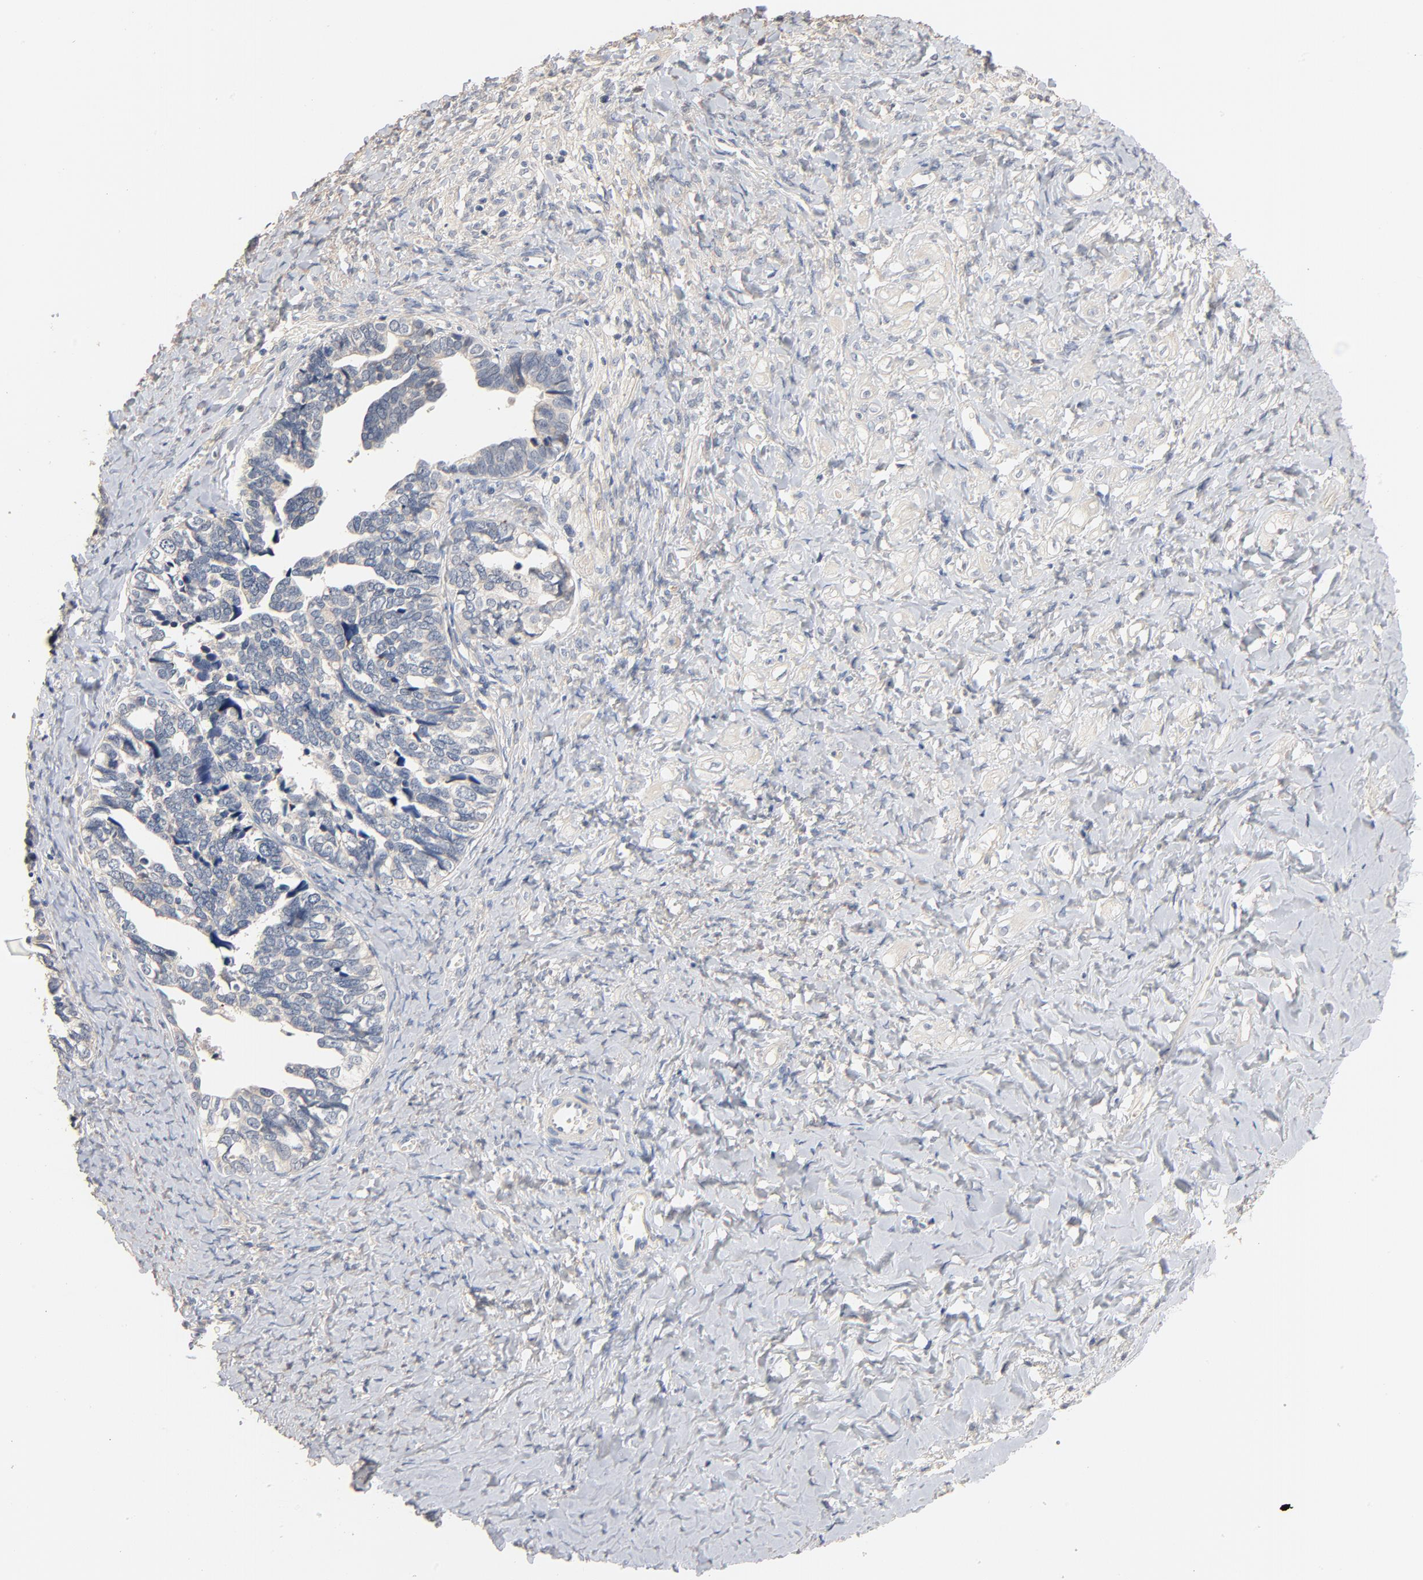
{"staining": {"intensity": "negative", "quantity": "none", "location": "none"}, "tissue": "ovarian cancer", "cell_type": "Tumor cells", "image_type": "cancer", "snomed": [{"axis": "morphology", "description": "Cystadenocarcinoma, serous, NOS"}, {"axis": "topography", "description": "Ovary"}], "caption": "High magnification brightfield microscopy of ovarian serous cystadenocarcinoma stained with DAB (brown) and counterstained with hematoxylin (blue): tumor cells show no significant staining.", "gene": "ZDHHC8", "patient": {"sex": "female", "age": 77}}